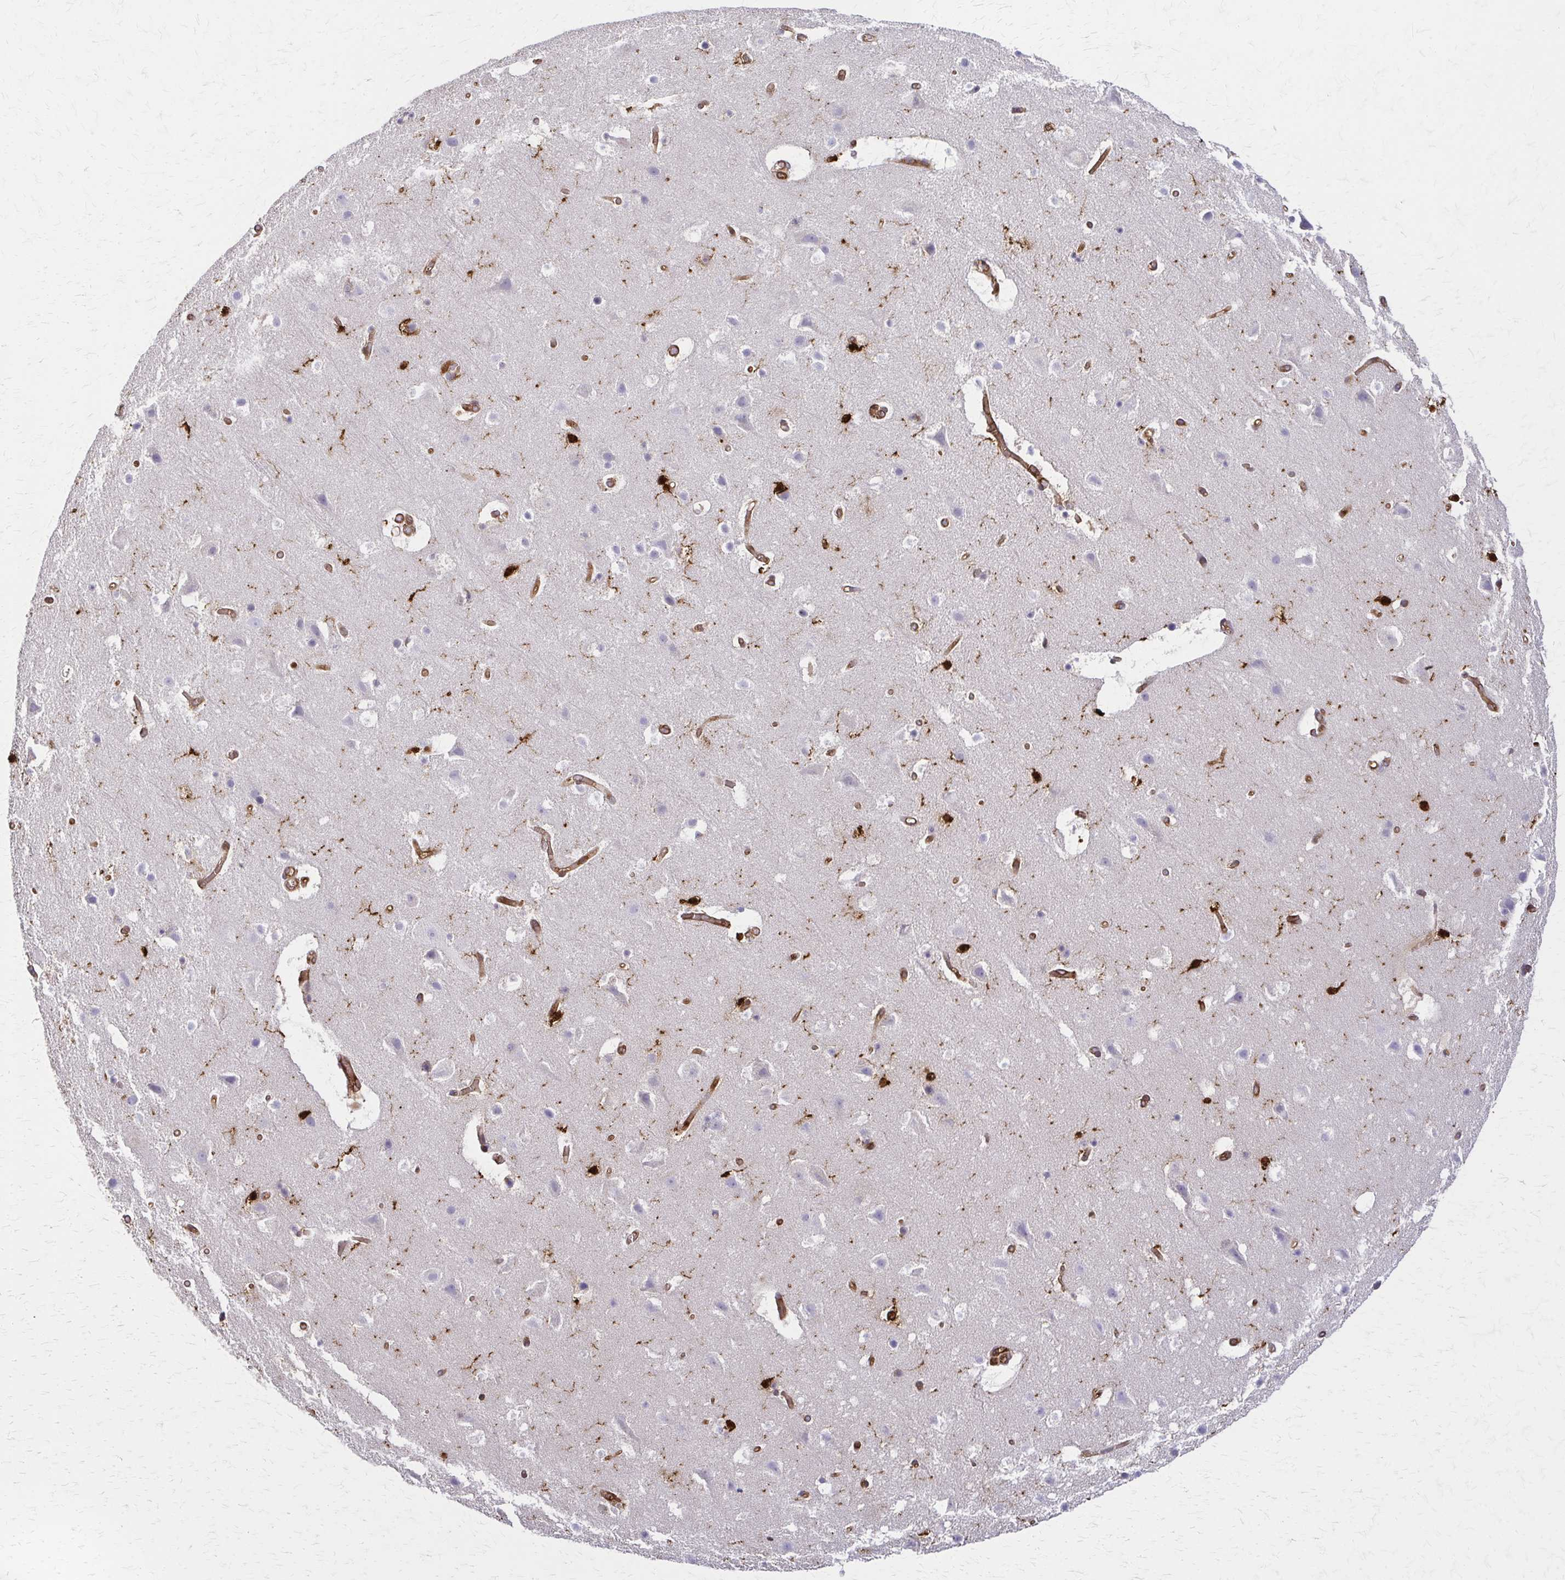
{"staining": {"intensity": "moderate", "quantity": ">75%", "location": "cytoplasmic/membranous"}, "tissue": "cerebral cortex", "cell_type": "Endothelial cells", "image_type": "normal", "snomed": [{"axis": "morphology", "description": "Normal tissue, NOS"}, {"axis": "topography", "description": "Cerebral cortex"}], "caption": "Immunohistochemistry (IHC) of benign human cerebral cortex shows medium levels of moderate cytoplasmic/membranous expression in approximately >75% of endothelial cells.", "gene": "WASF2", "patient": {"sex": "female", "age": 42}}